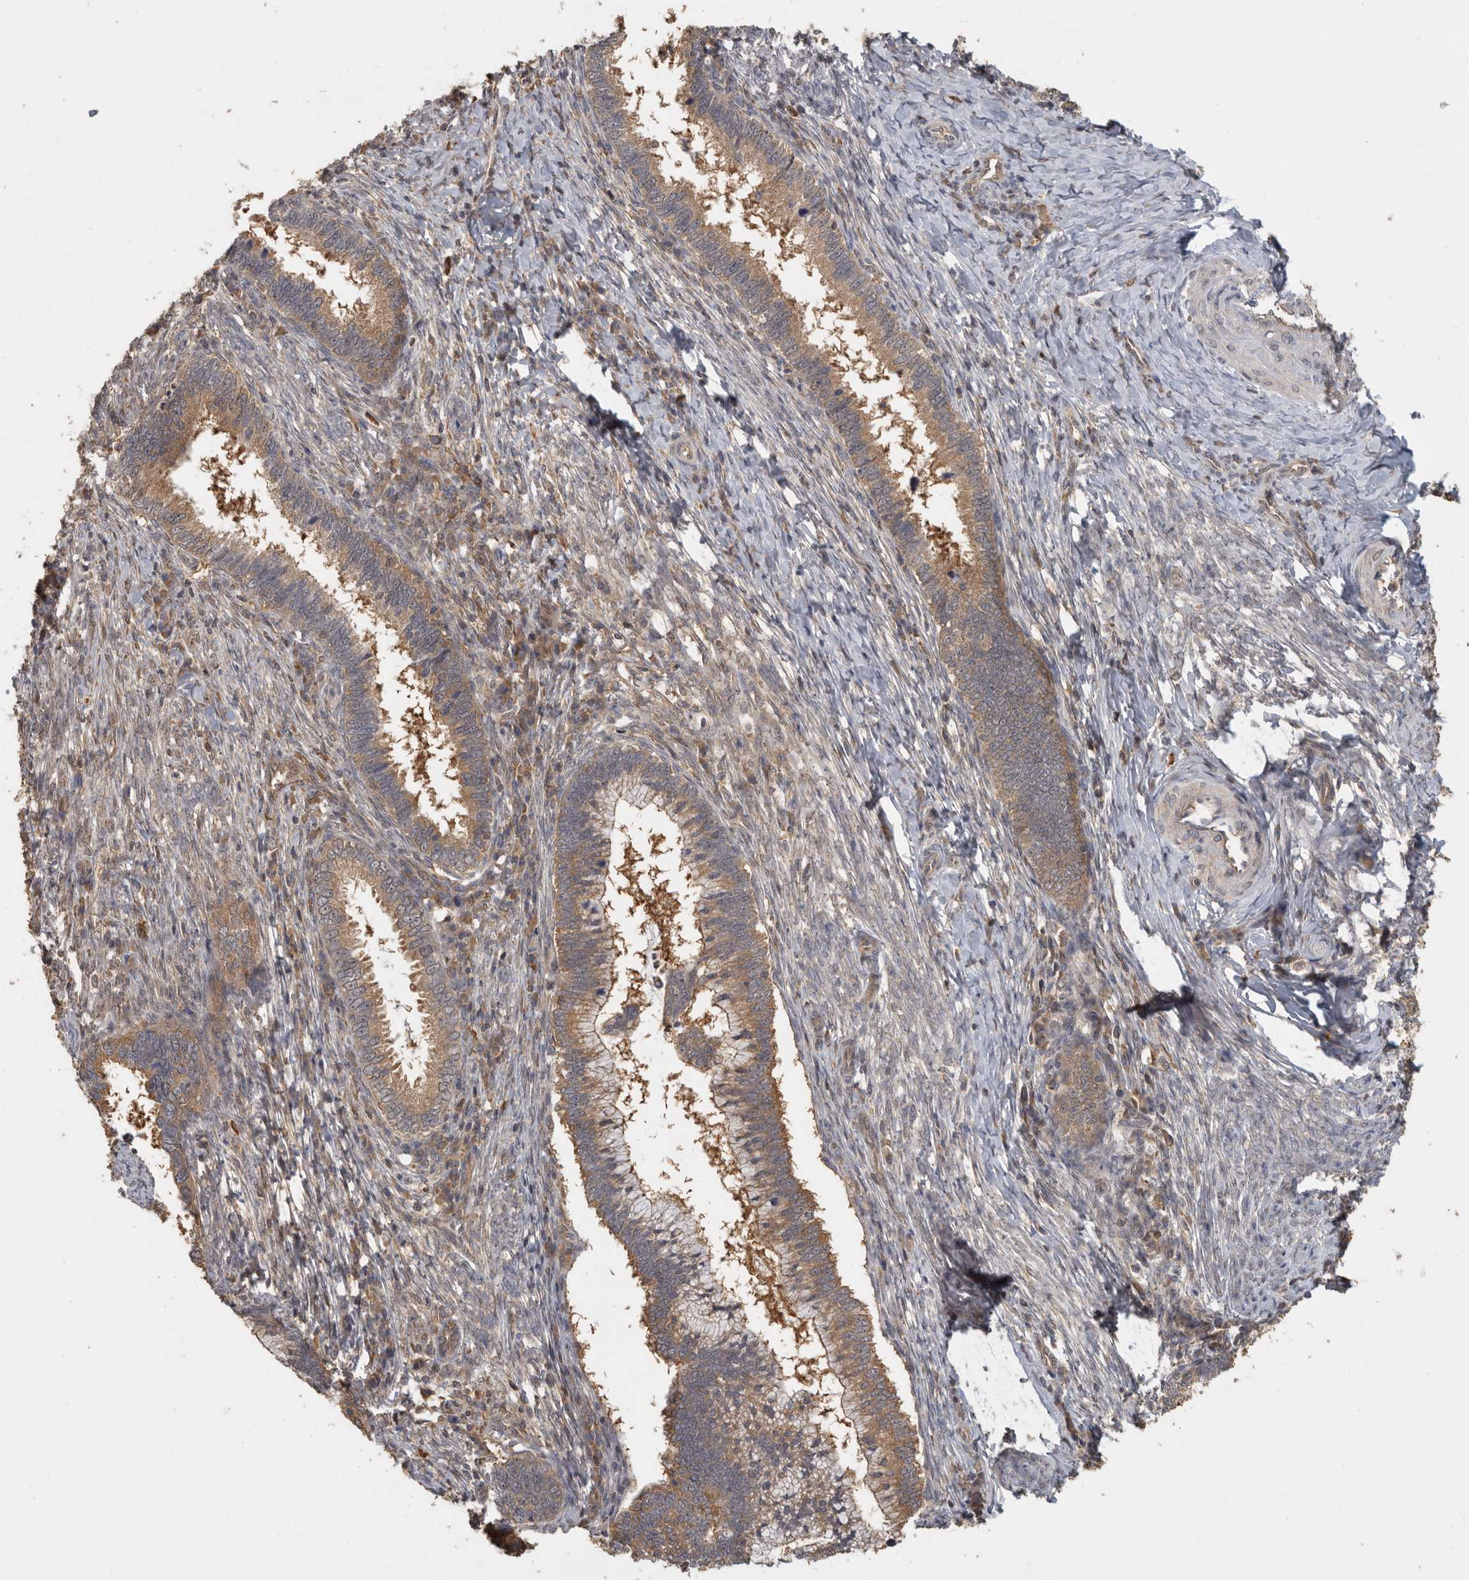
{"staining": {"intensity": "moderate", "quantity": ">75%", "location": "cytoplasmic/membranous"}, "tissue": "cervical cancer", "cell_type": "Tumor cells", "image_type": "cancer", "snomed": [{"axis": "morphology", "description": "Adenocarcinoma, NOS"}, {"axis": "topography", "description": "Cervix"}], "caption": "Immunohistochemical staining of human cervical adenocarcinoma exhibits moderate cytoplasmic/membranous protein staining in about >75% of tumor cells.", "gene": "CCT8", "patient": {"sex": "female", "age": 36}}